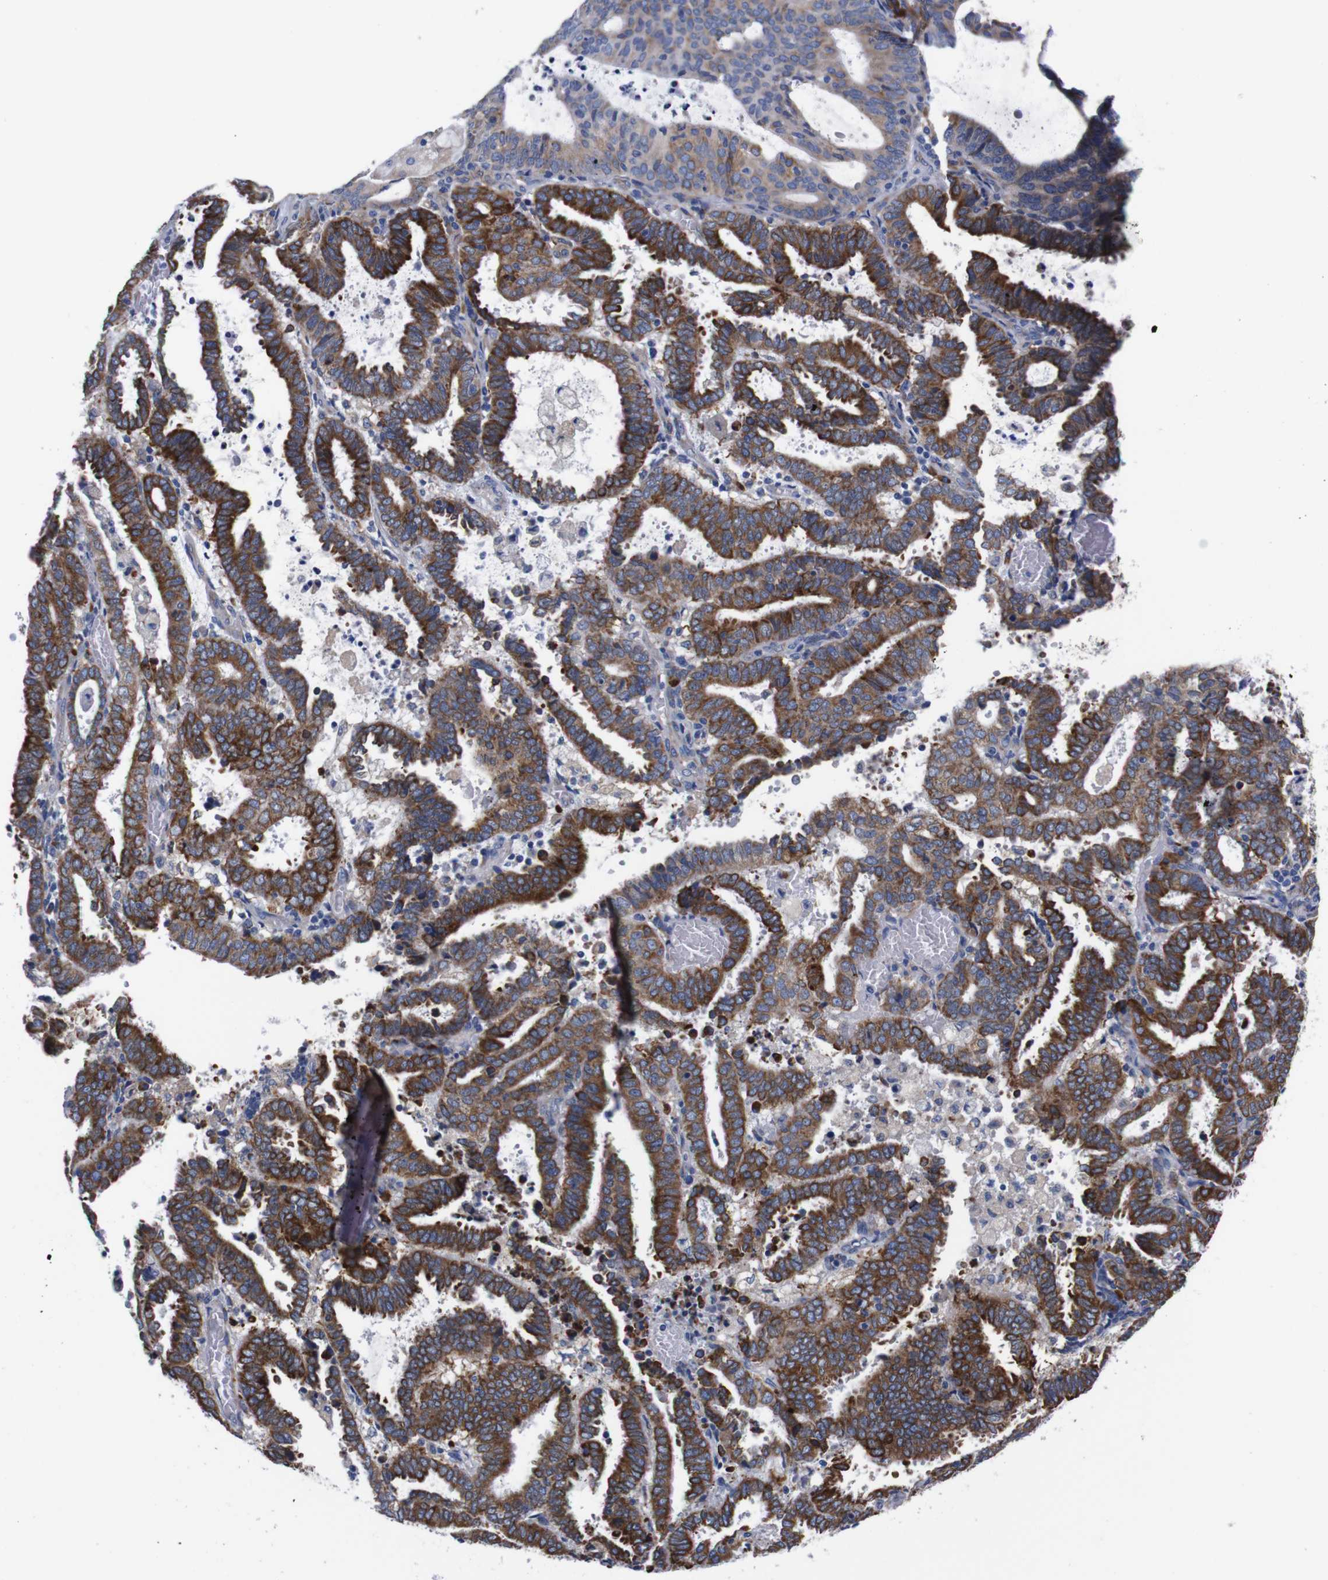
{"staining": {"intensity": "strong", "quantity": "25%-75%", "location": "cytoplasmic/membranous"}, "tissue": "endometrial cancer", "cell_type": "Tumor cells", "image_type": "cancer", "snomed": [{"axis": "morphology", "description": "Adenocarcinoma, NOS"}, {"axis": "topography", "description": "Uterus"}], "caption": "Endometrial adenocarcinoma stained with a brown dye shows strong cytoplasmic/membranous positive staining in approximately 25%-75% of tumor cells.", "gene": "NEBL", "patient": {"sex": "female", "age": 83}}